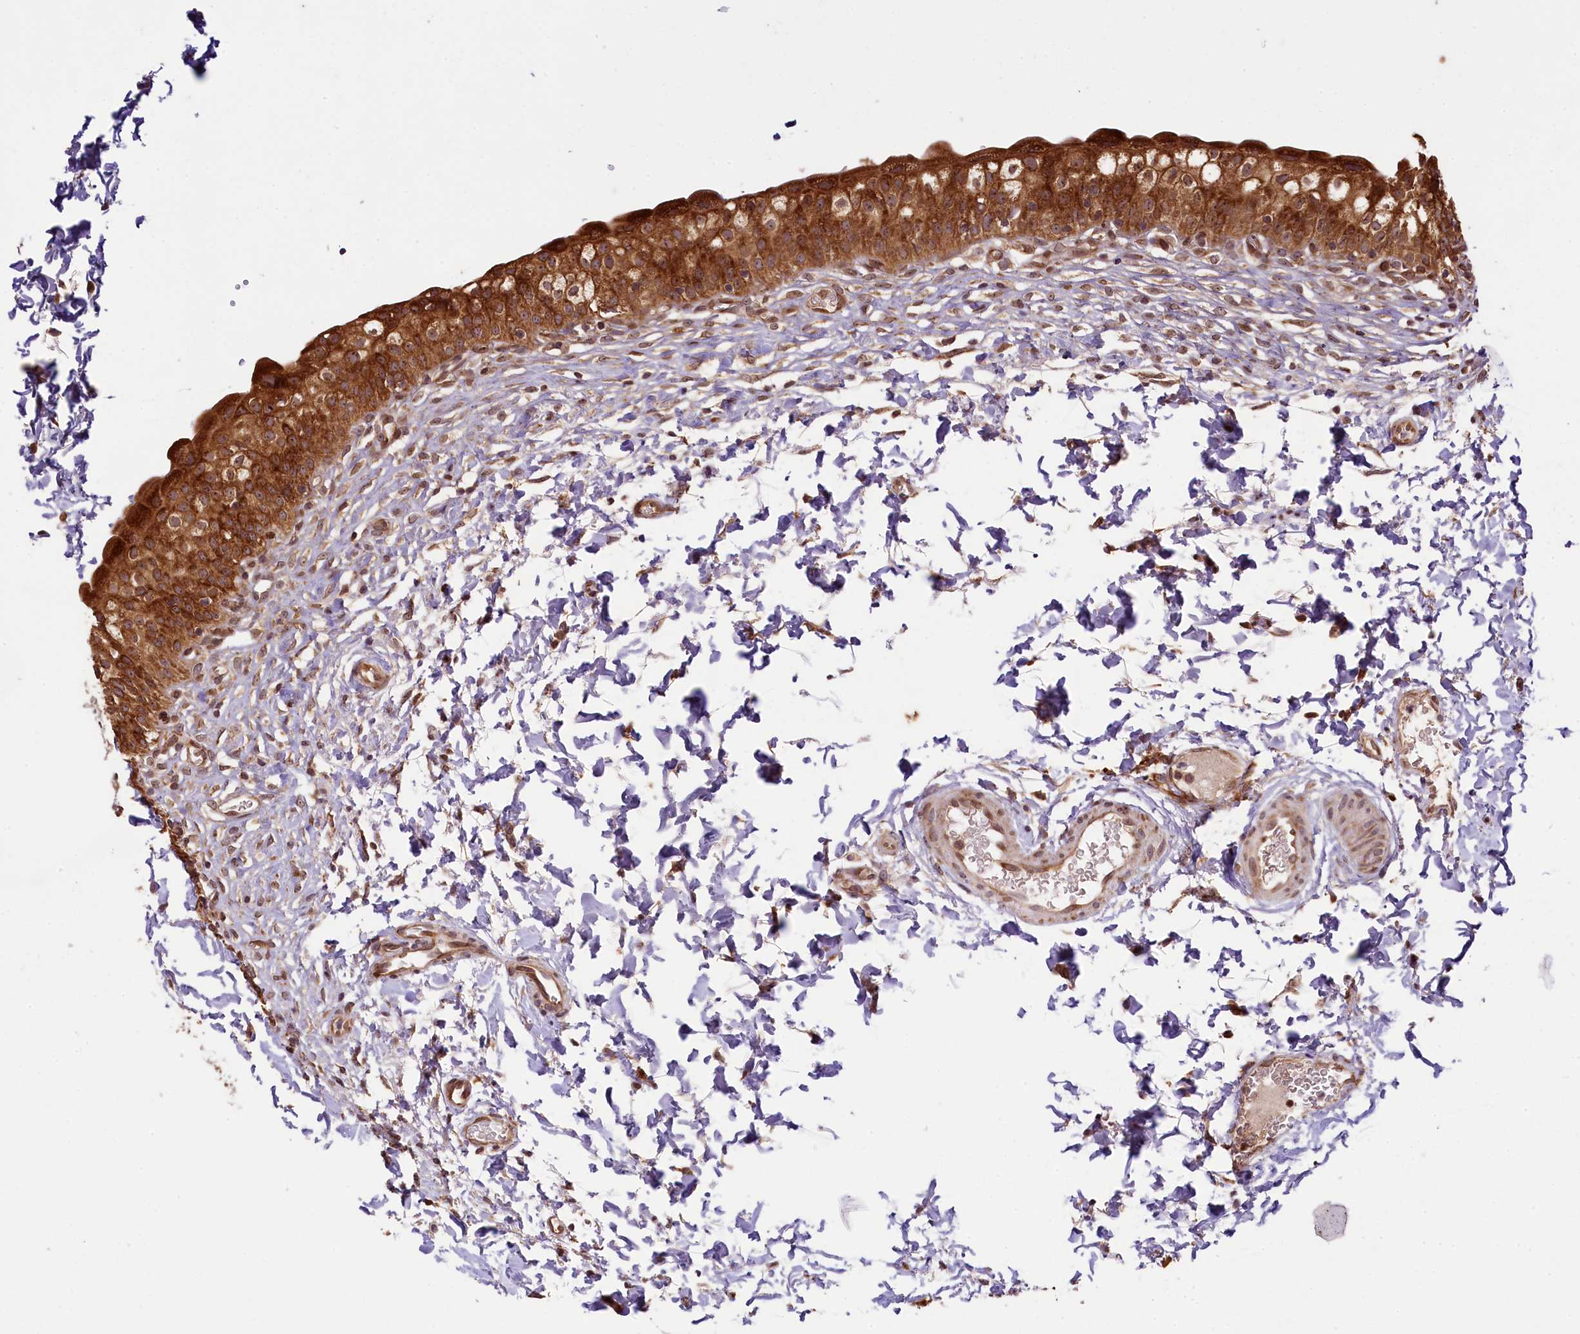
{"staining": {"intensity": "strong", "quantity": ">75%", "location": "cytoplasmic/membranous"}, "tissue": "urinary bladder", "cell_type": "Urothelial cells", "image_type": "normal", "snomed": [{"axis": "morphology", "description": "Normal tissue, NOS"}, {"axis": "topography", "description": "Urinary bladder"}], "caption": "Immunohistochemistry (IHC) staining of normal urinary bladder, which shows high levels of strong cytoplasmic/membranous positivity in approximately >75% of urothelial cells indicating strong cytoplasmic/membranous protein expression. The staining was performed using DAB (3,3'-diaminobenzidine) (brown) for protein detection and nuclei were counterstained in hematoxylin (blue).", "gene": "LARP4", "patient": {"sex": "male", "age": 55}}